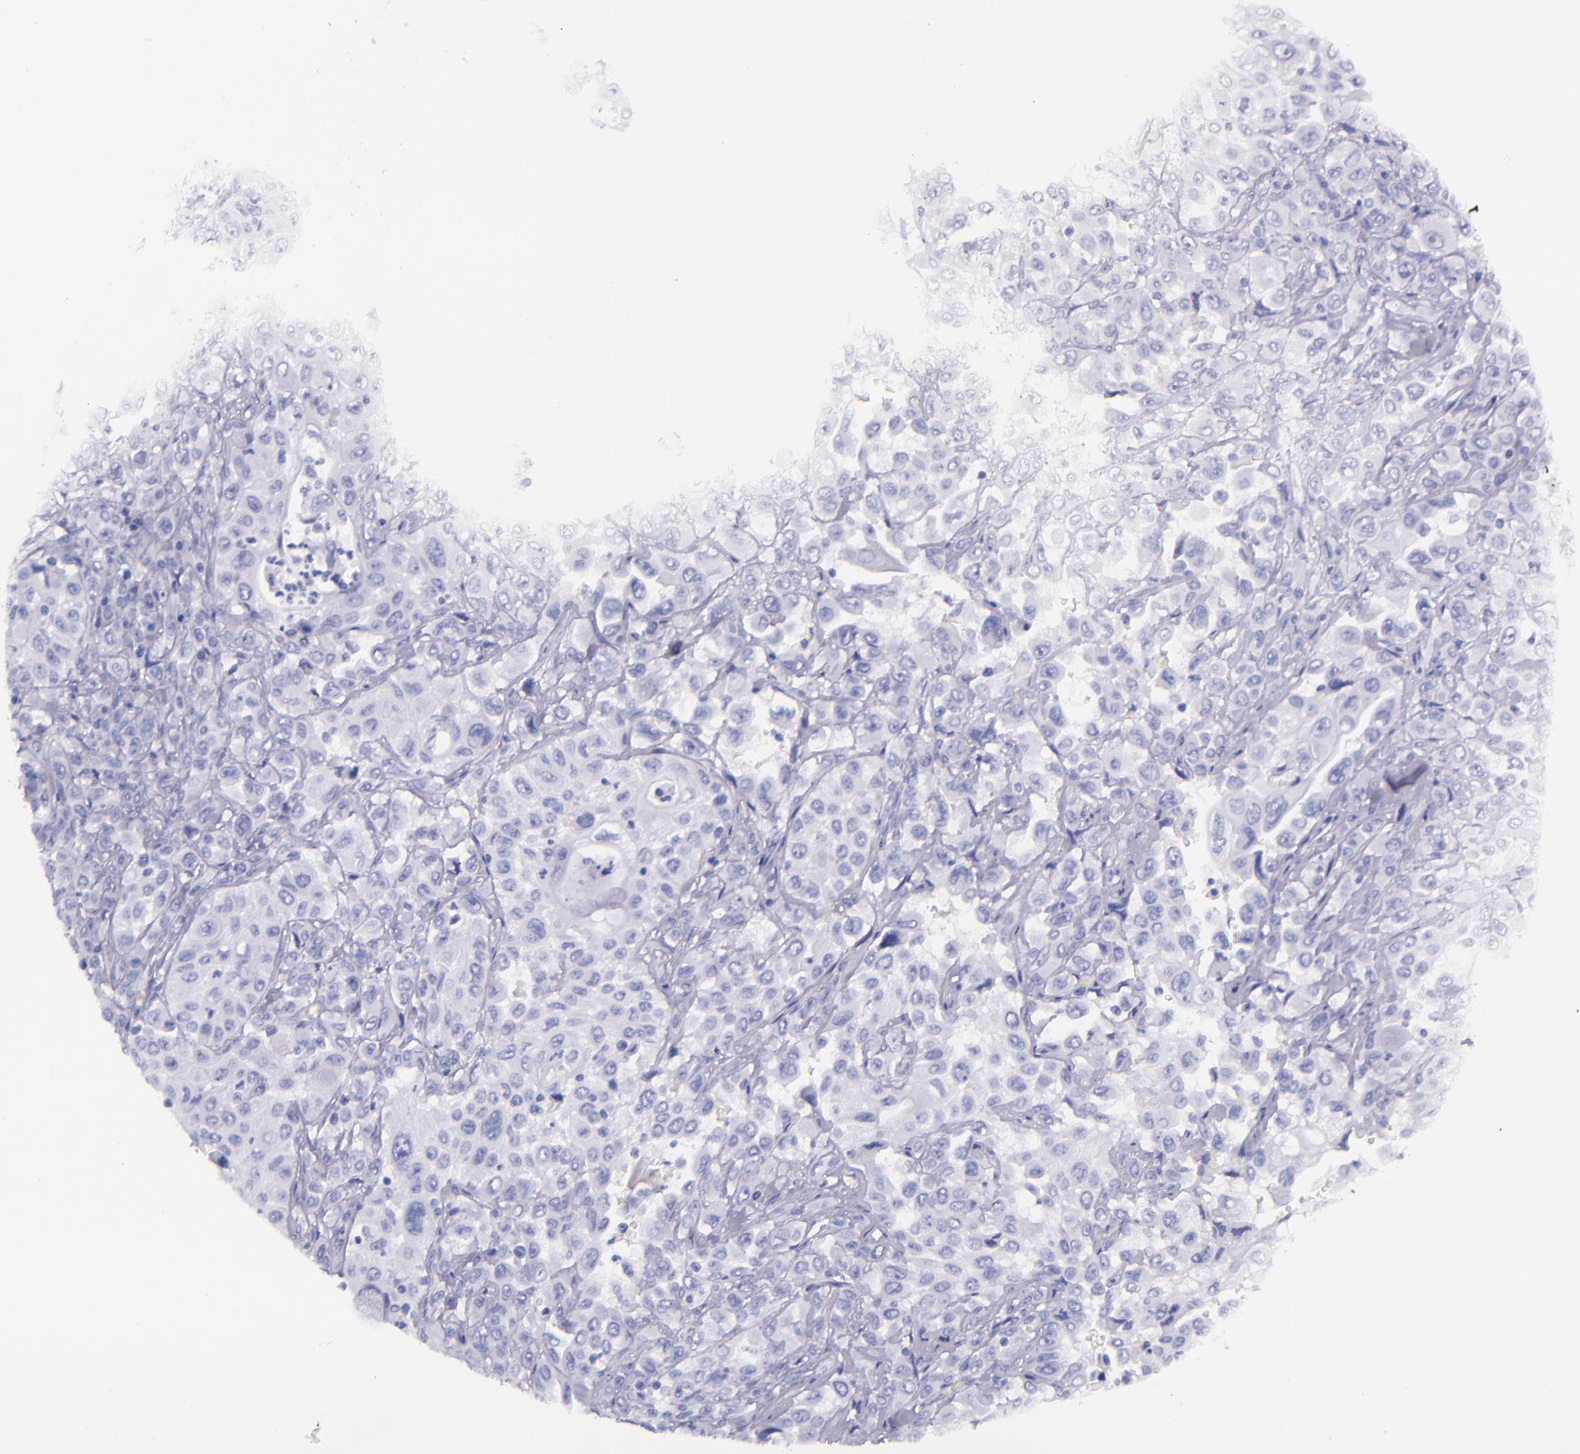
{"staining": {"intensity": "negative", "quantity": "none", "location": "none"}, "tissue": "pancreatic cancer", "cell_type": "Tumor cells", "image_type": "cancer", "snomed": [{"axis": "morphology", "description": "Adenocarcinoma, NOS"}, {"axis": "topography", "description": "Pancreas"}], "caption": "The histopathology image demonstrates no significant staining in tumor cells of pancreatic adenocarcinoma. Nuclei are stained in blue.", "gene": "SFTPB", "patient": {"sex": "male", "age": 70}}